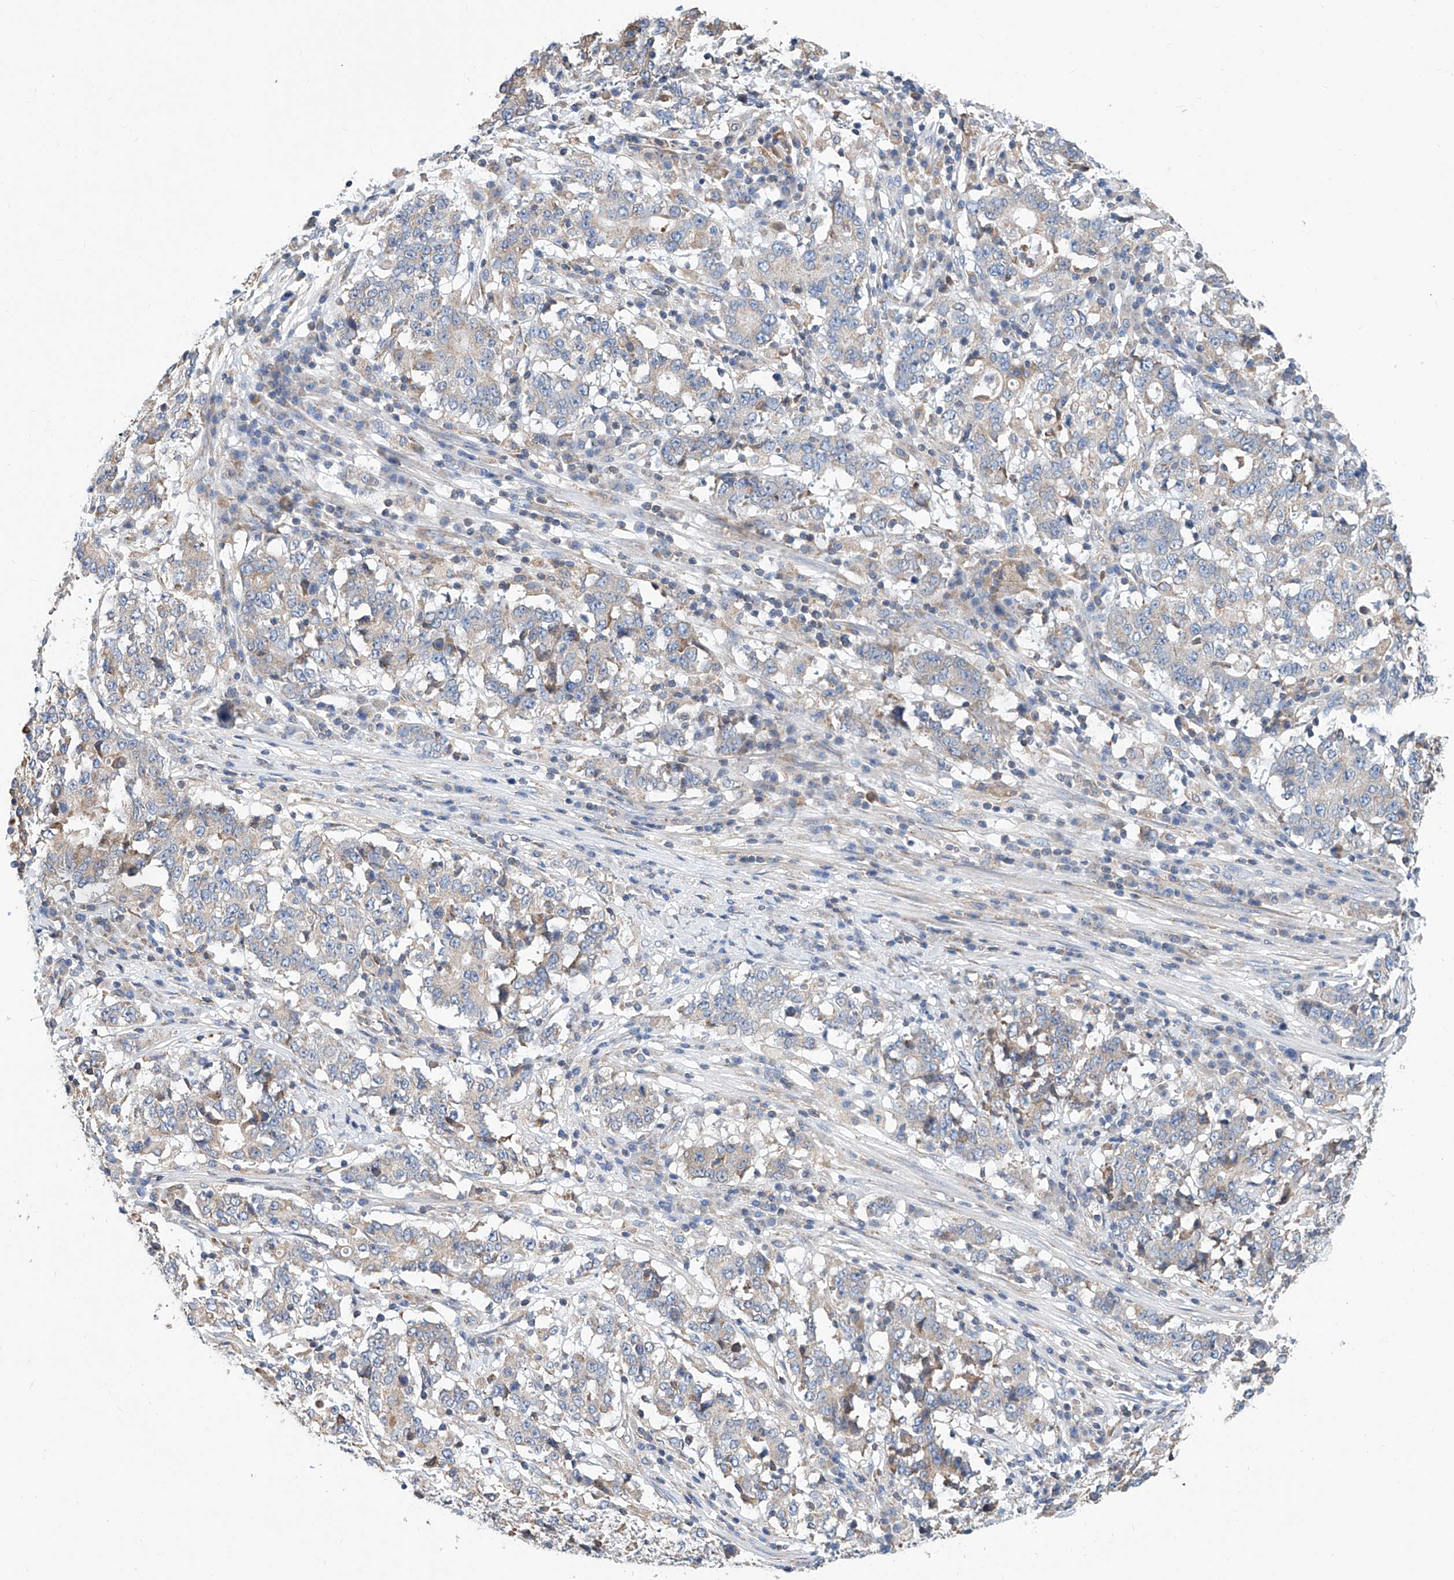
{"staining": {"intensity": "negative", "quantity": "none", "location": "none"}, "tissue": "stomach cancer", "cell_type": "Tumor cells", "image_type": "cancer", "snomed": [{"axis": "morphology", "description": "Adenocarcinoma, NOS"}, {"axis": "topography", "description": "Stomach"}], "caption": "Human stomach cancer (adenocarcinoma) stained for a protein using immunohistochemistry reveals no staining in tumor cells.", "gene": "MAD2L1", "patient": {"sex": "male", "age": 59}}